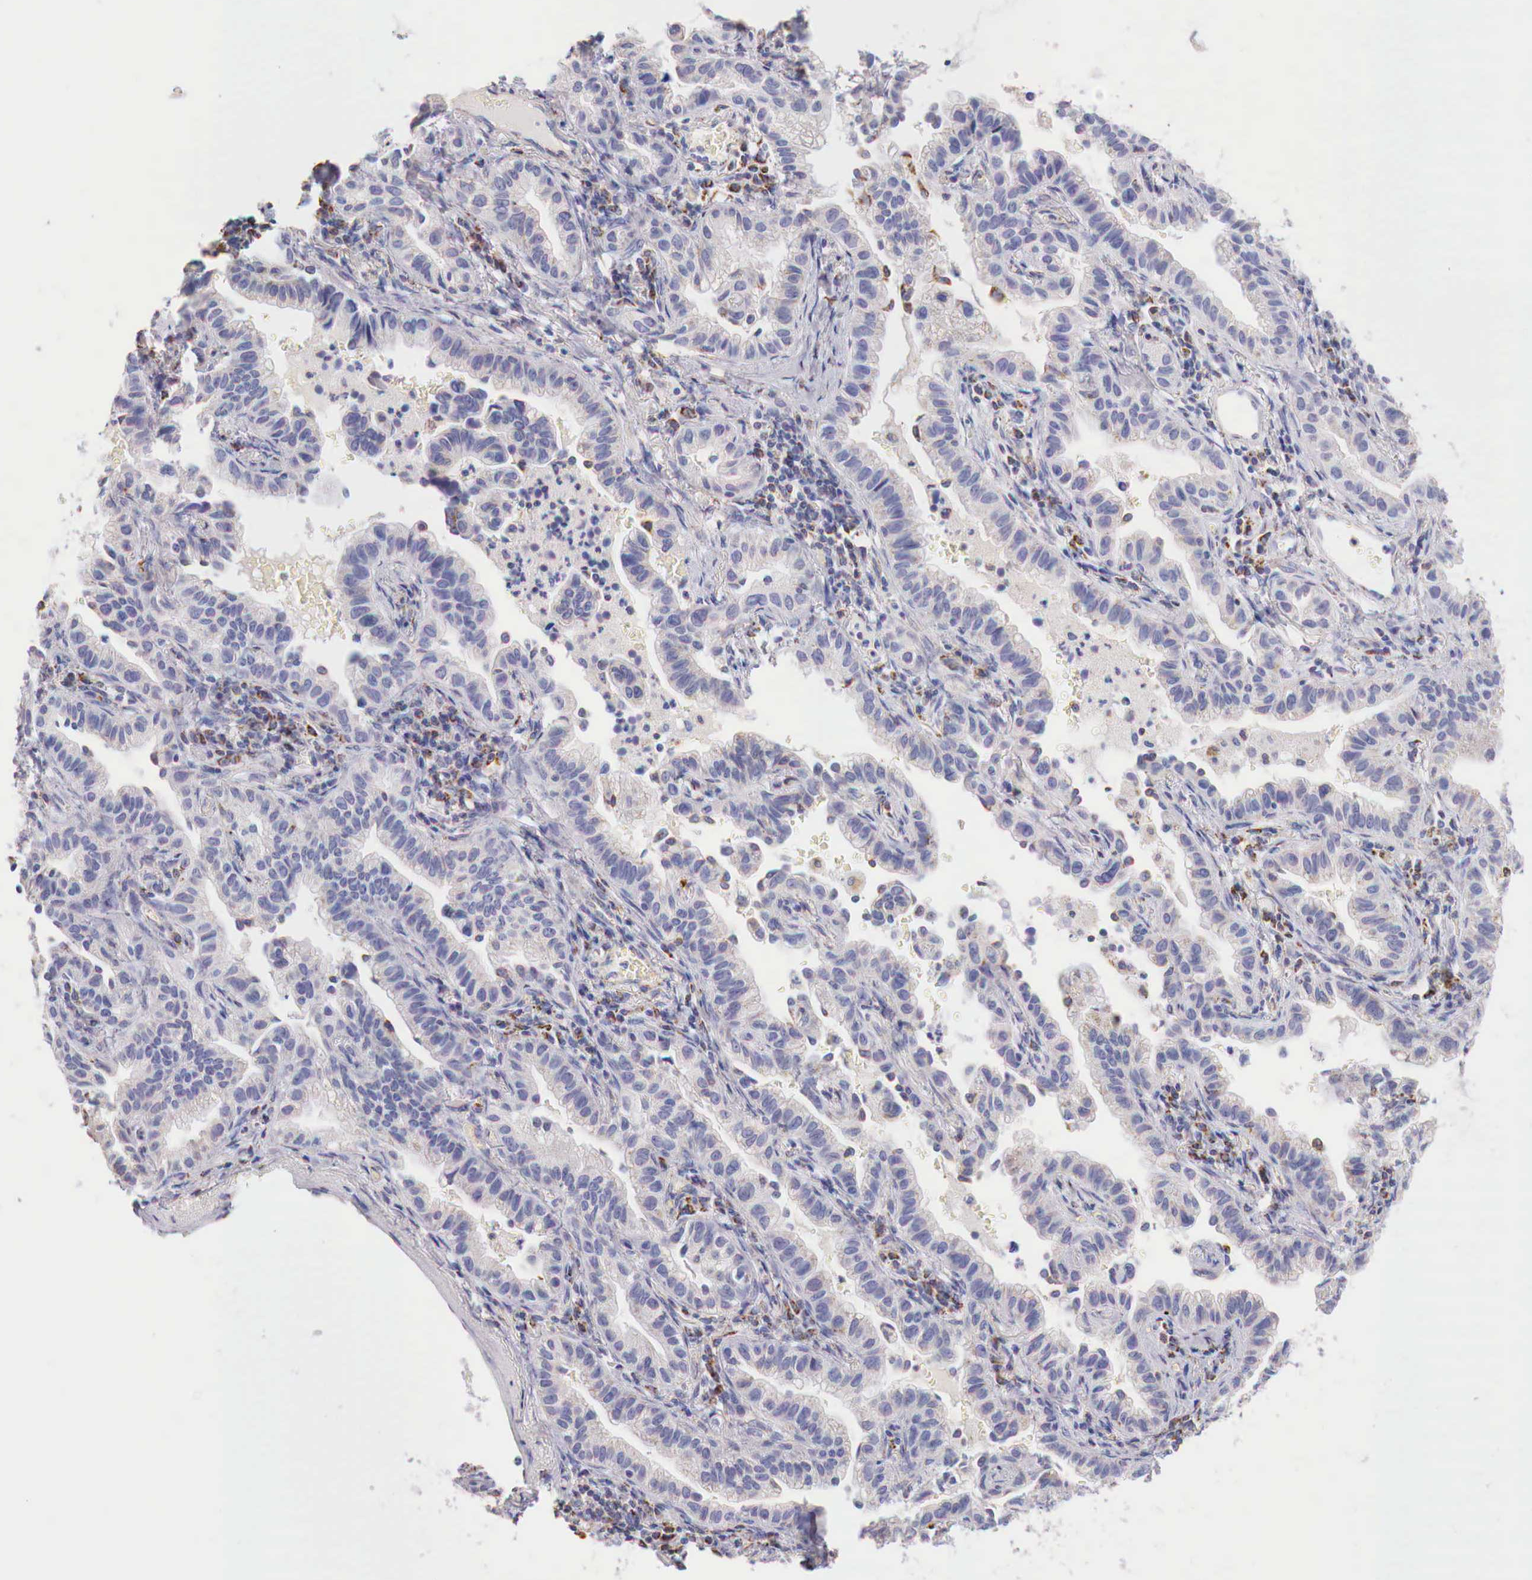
{"staining": {"intensity": "weak", "quantity": "<25%", "location": "cytoplasmic/membranous"}, "tissue": "lung cancer", "cell_type": "Tumor cells", "image_type": "cancer", "snomed": [{"axis": "morphology", "description": "Adenocarcinoma, NOS"}, {"axis": "topography", "description": "Lung"}], "caption": "Tumor cells are negative for protein expression in human lung cancer (adenocarcinoma).", "gene": "IDH3G", "patient": {"sex": "female", "age": 50}}